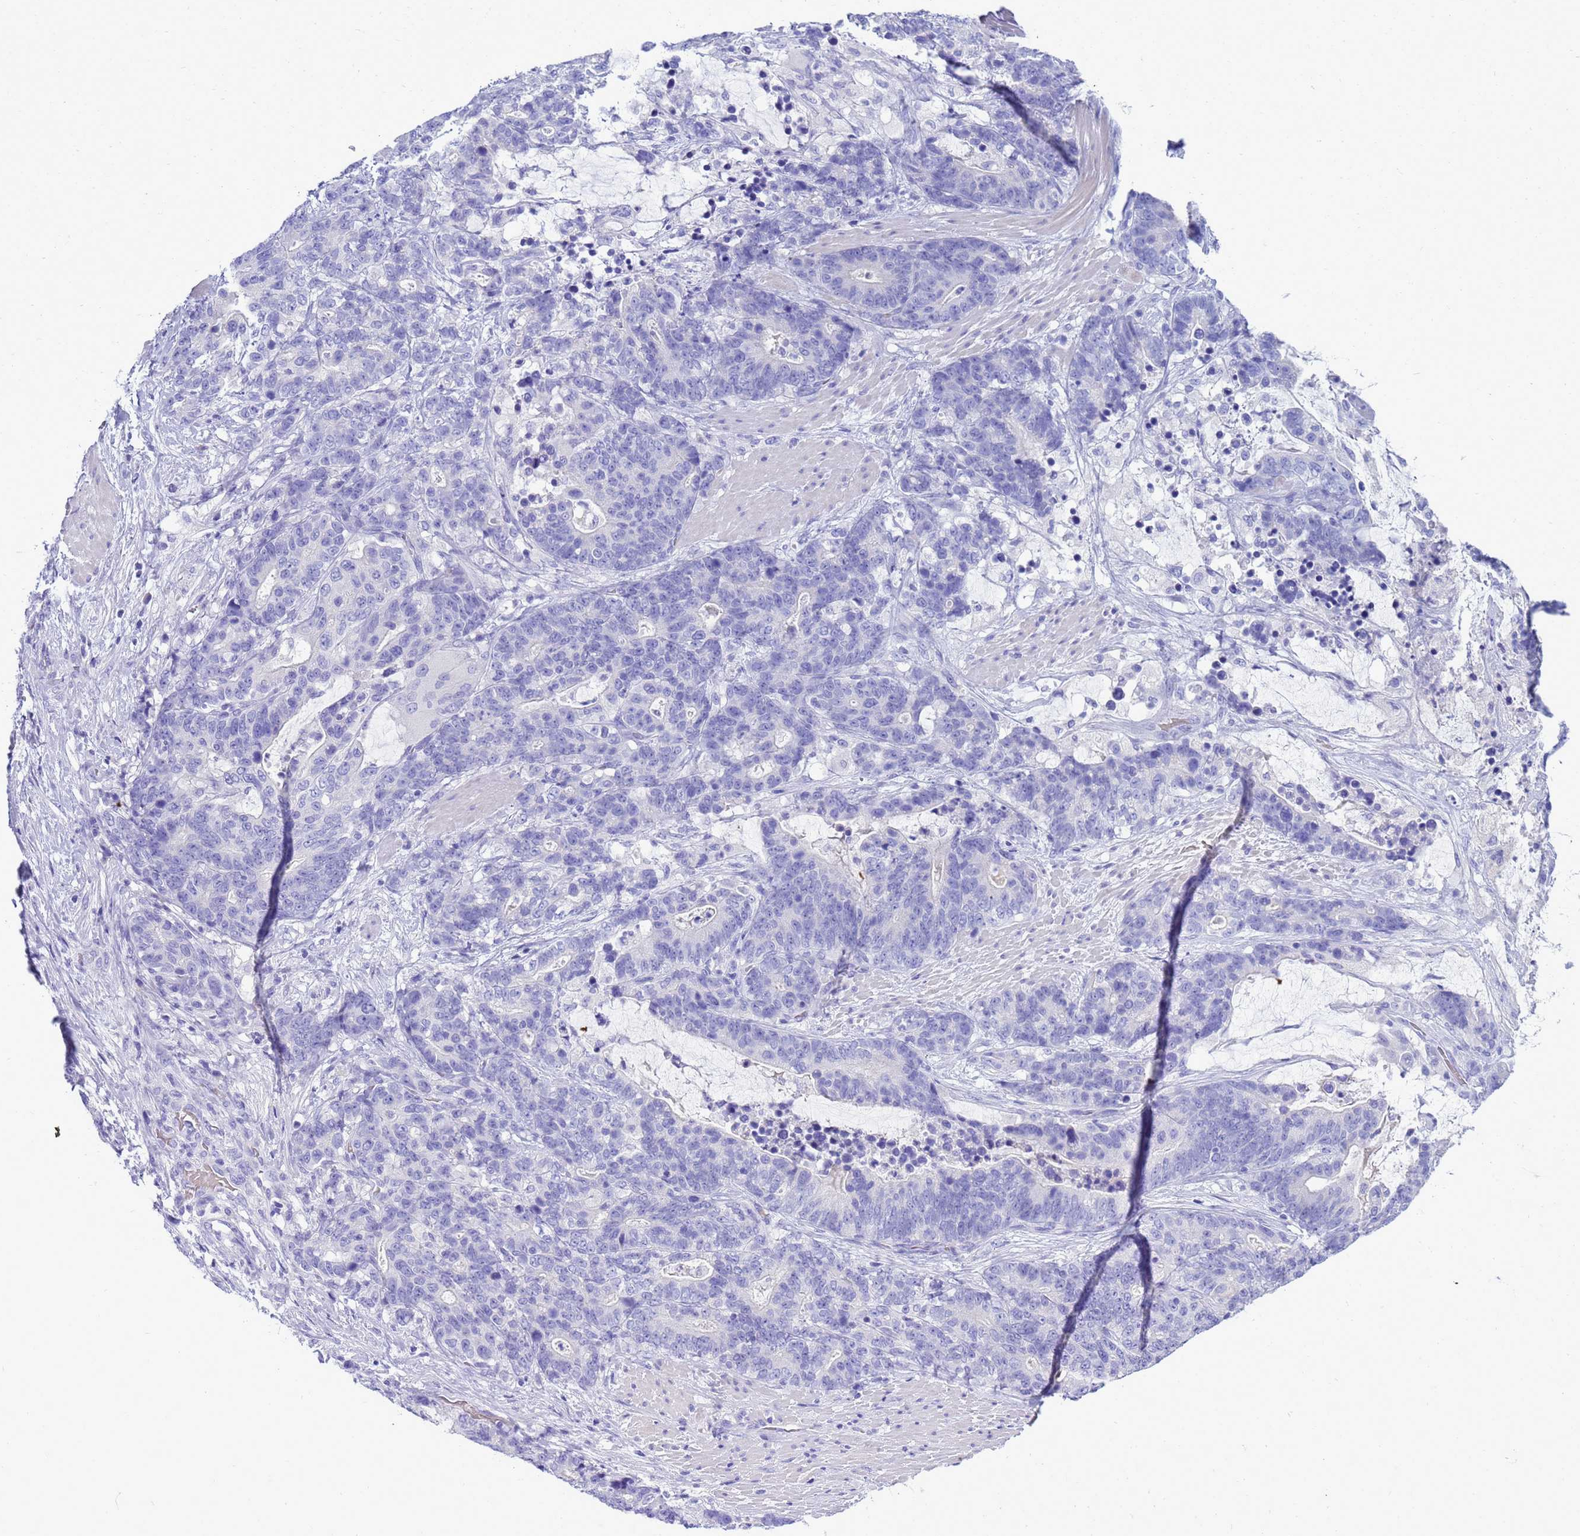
{"staining": {"intensity": "negative", "quantity": "none", "location": "none"}, "tissue": "stomach cancer", "cell_type": "Tumor cells", "image_type": "cancer", "snomed": [{"axis": "morphology", "description": "Adenocarcinoma, NOS"}, {"axis": "topography", "description": "Stomach"}], "caption": "This is a photomicrograph of immunohistochemistry staining of adenocarcinoma (stomach), which shows no expression in tumor cells.", "gene": "SYCN", "patient": {"sex": "female", "age": 76}}